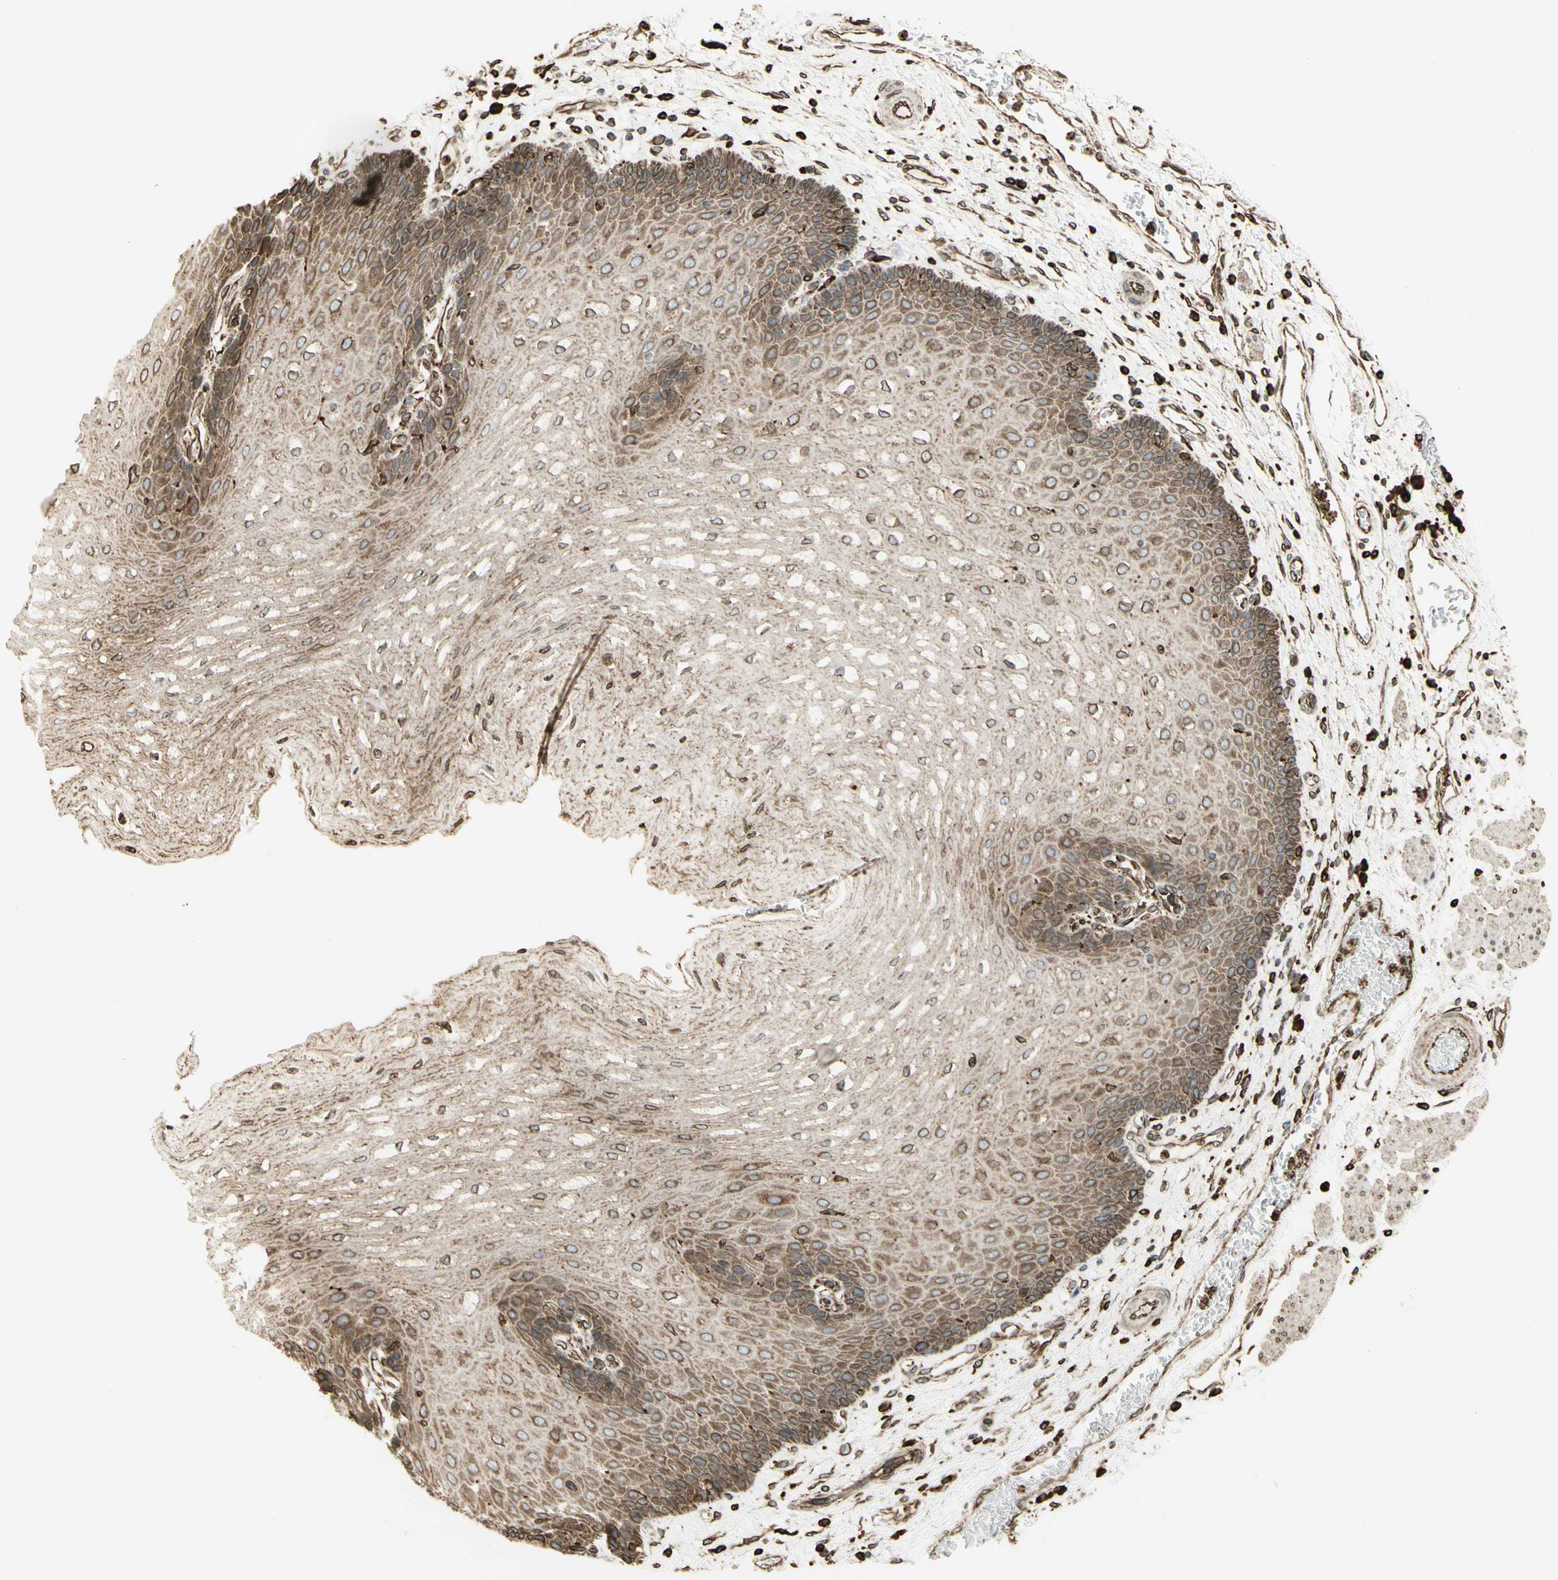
{"staining": {"intensity": "moderate", "quantity": "25%-75%", "location": "cytoplasmic/membranous"}, "tissue": "esophagus", "cell_type": "Squamous epithelial cells", "image_type": "normal", "snomed": [{"axis": "morphology", "description": "Normal tissue, NOS"}, {"axis": "topography", "description": "Esophagus"}], "caption": "Esophagus stained with IHC demonstrates moderate cytoplasmic/membranous positivity in about 25%-75% of squamous epithelial cells.", "gene": "CANX", "patient": {"sex": "male", "age": 54}}